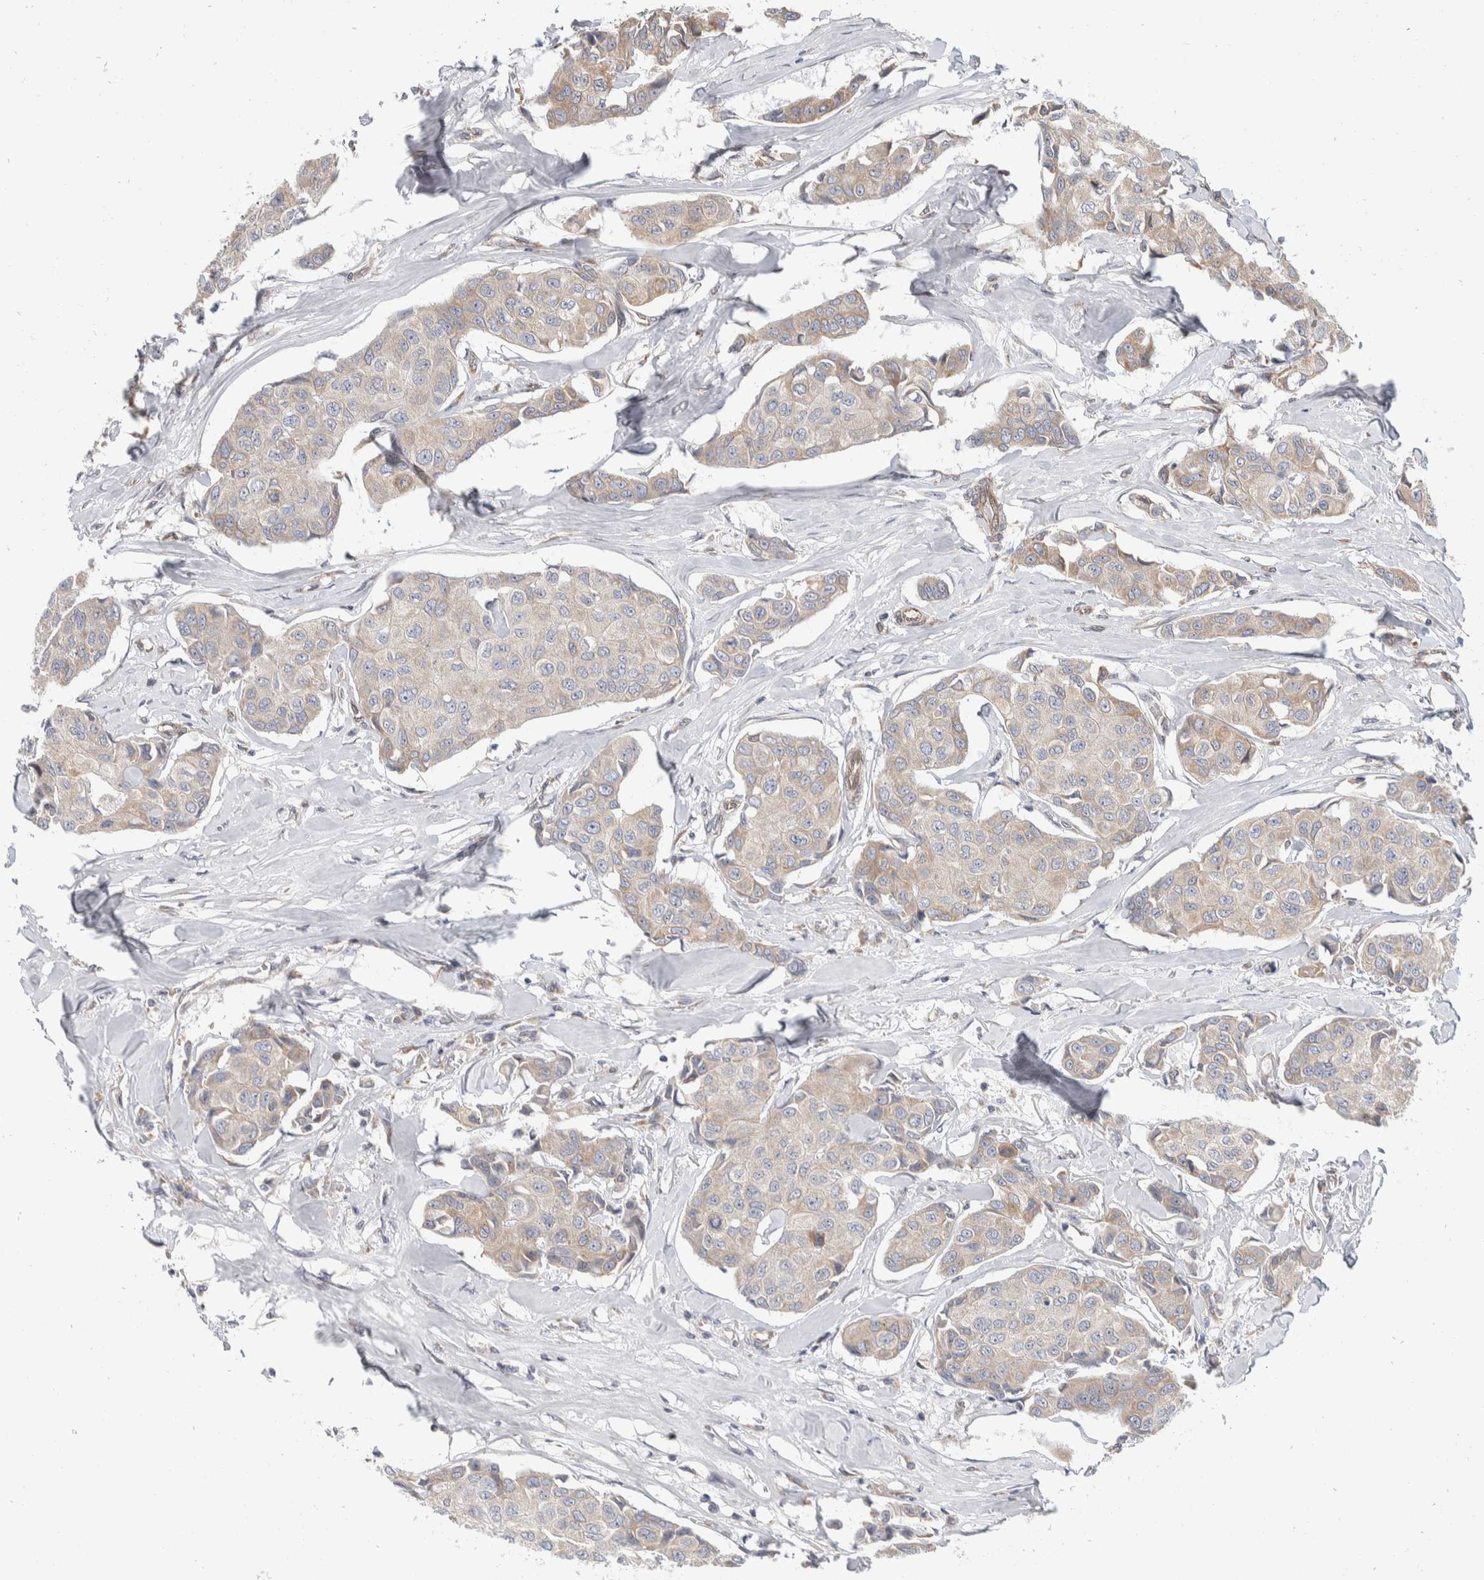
{"staining": {"intensity": "weak", "quantity": "<25%", "location": "cytoplasmic/membranous"}, "tissue": "breast cancer", "cell_type": "Tumor cells", "image_type": "cancer", "snomed": [{"axis": "morphology", "description": "Duct carcinoma"}, {"axis": "topography", "description": "Breast"}], "caption": "Breast intraductal carcinoma stained for a protein using immunohistochemistry (IHC) demonstrates no expression tumor cells.", "gene": "TMEM245", "patient": {"sex": "female", "age": 80}}